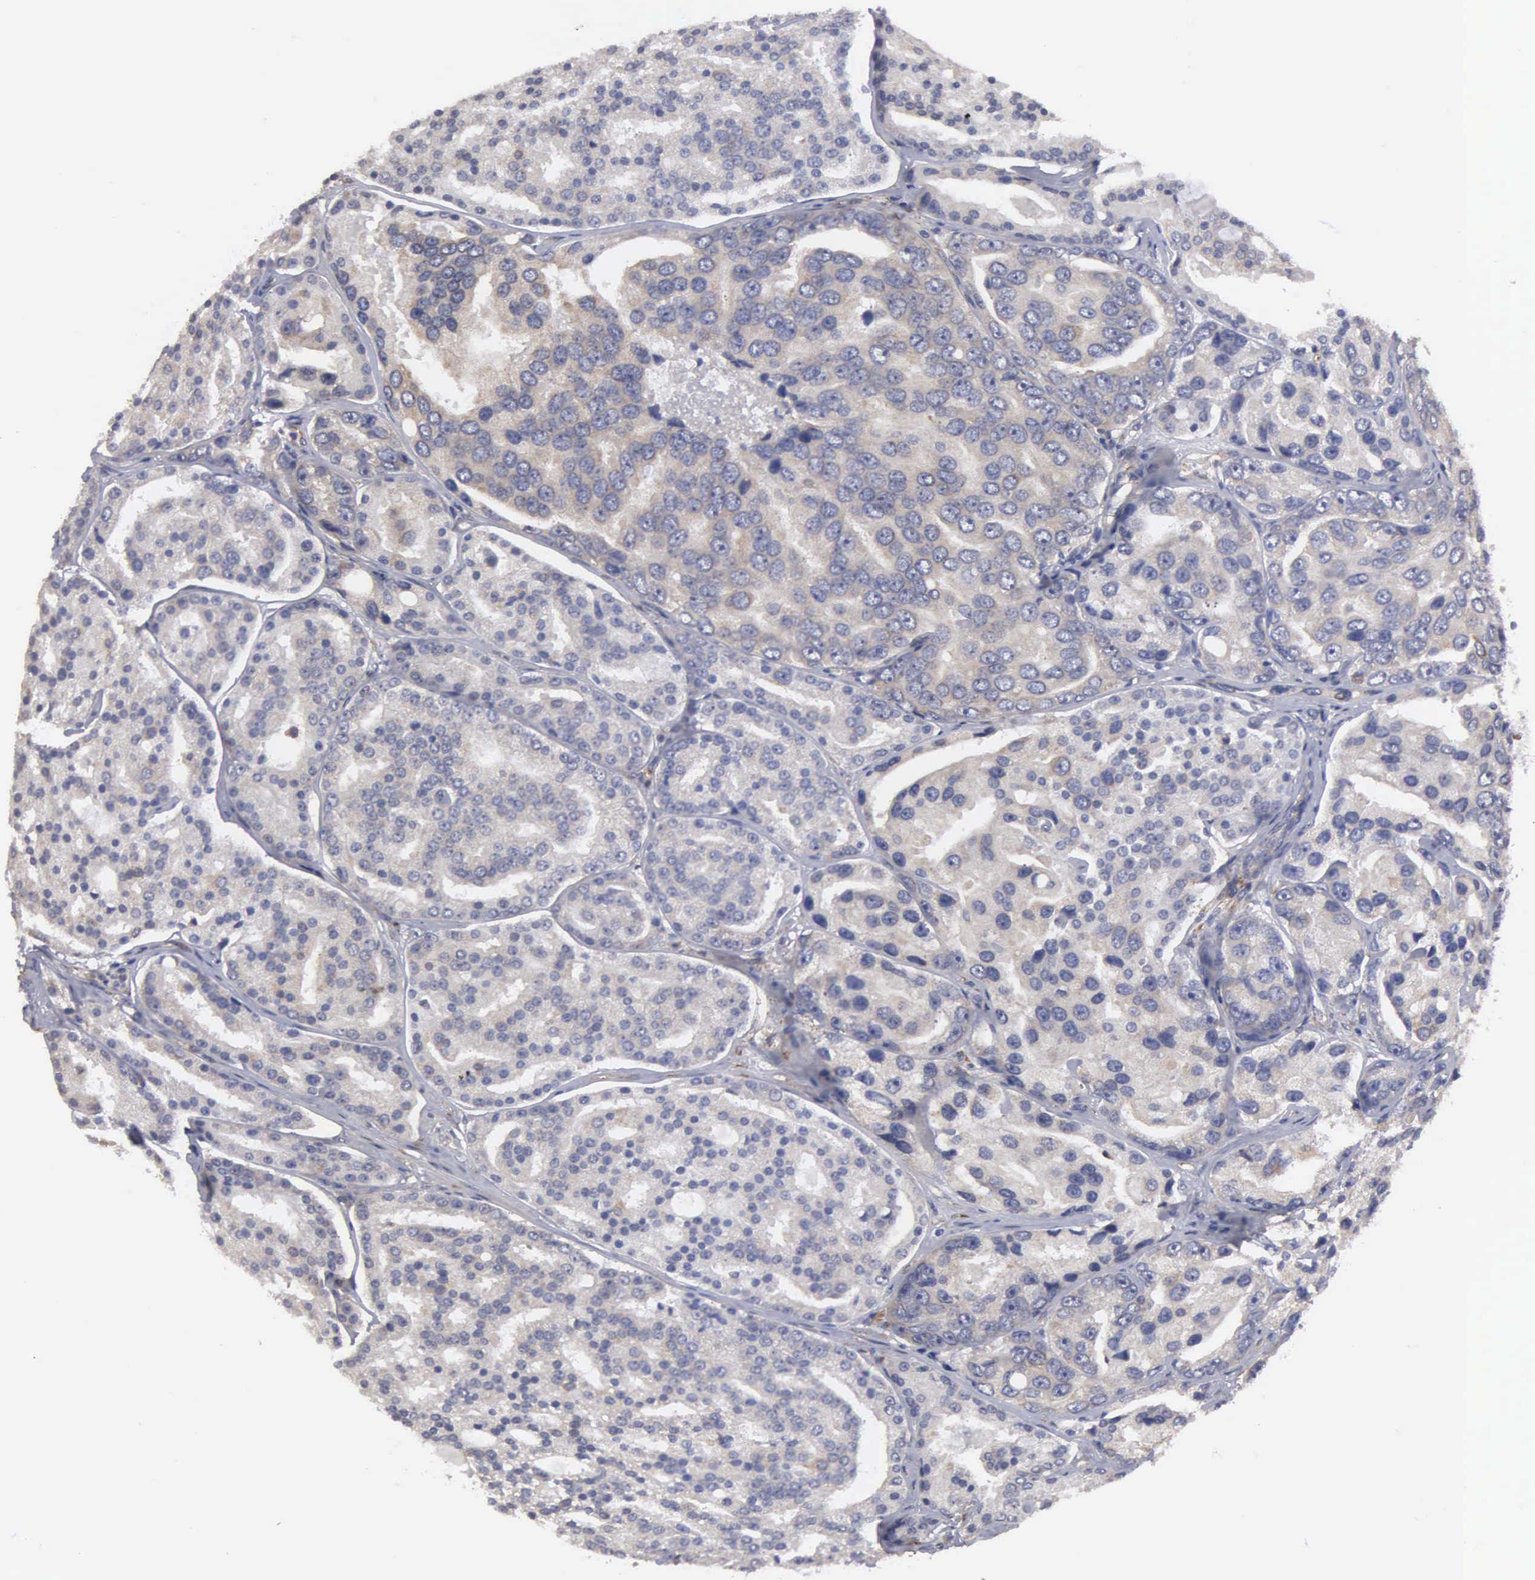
{"staining": {"intensity": "negative", "quantity": "none", "location": "none"}, "tissue": "prostate cancer", "cell_type": "Tumor cells", "image_type": "cancer", "snomed": [{"axis": "morphology", "description": "Adenocarcinoma, High grade"}, {"axis": "topography", "description": "Prostate"}], "caption": "IHC micrograph of human prostate high-grade adenocarcinoma stained for a protein (brown), which displays no expression in tumor cells.", "gene": "LIN52", "patient": {"sex": "male", "age": 64}}